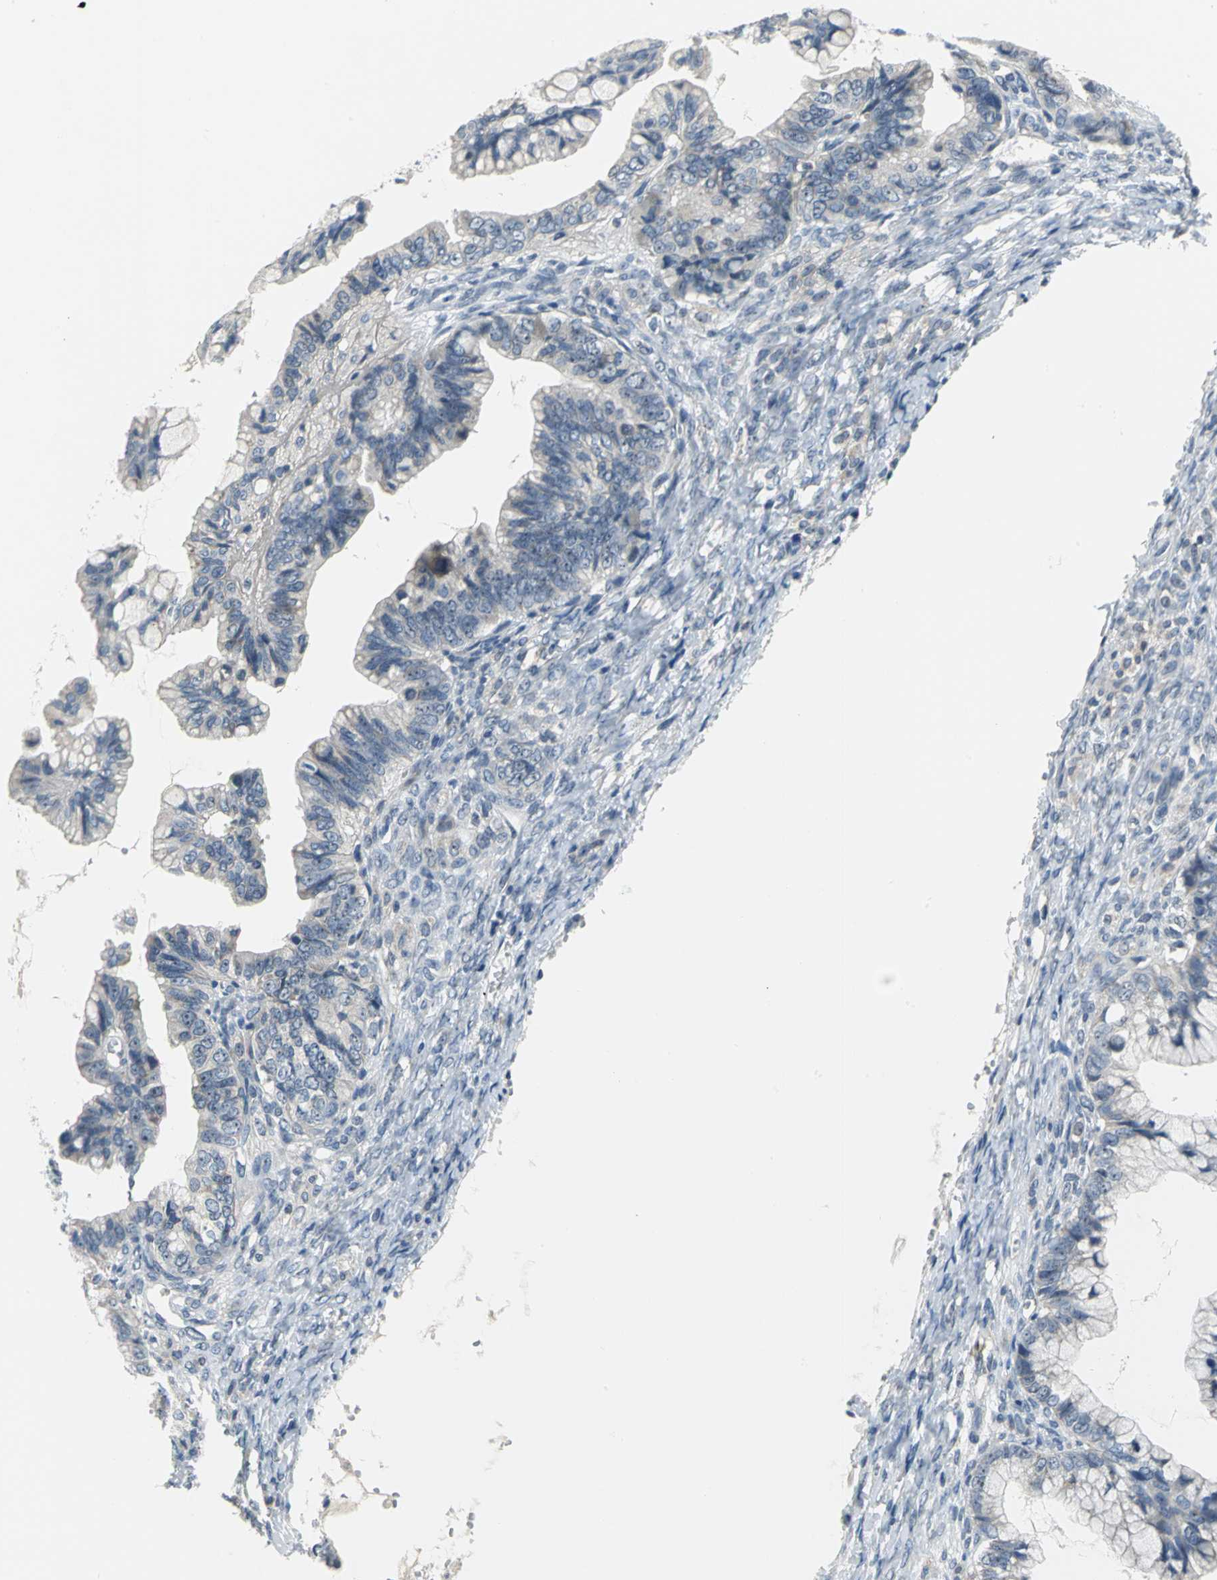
{"staining": {"intensity": "weak", "quantity": "<25%", "location": "nuclear"}, "tissue": "ovarian cancer", "cell_type": "Tumor cells", "image_type": "cancer", "snomed": [{"axis": "morphology", "description": "Cystadenocarcinoma, mucinous, NOS"}, {"axis": "topography", "description": "Ovary"}], "caption": "Immunohistochemistry (IHC) image of ovarian cancer stained for a protein (brown), which reveals no staining in tumor cells.", "gene": "MYBBP1A", "patient": {"sex": "female", "age": 36}}